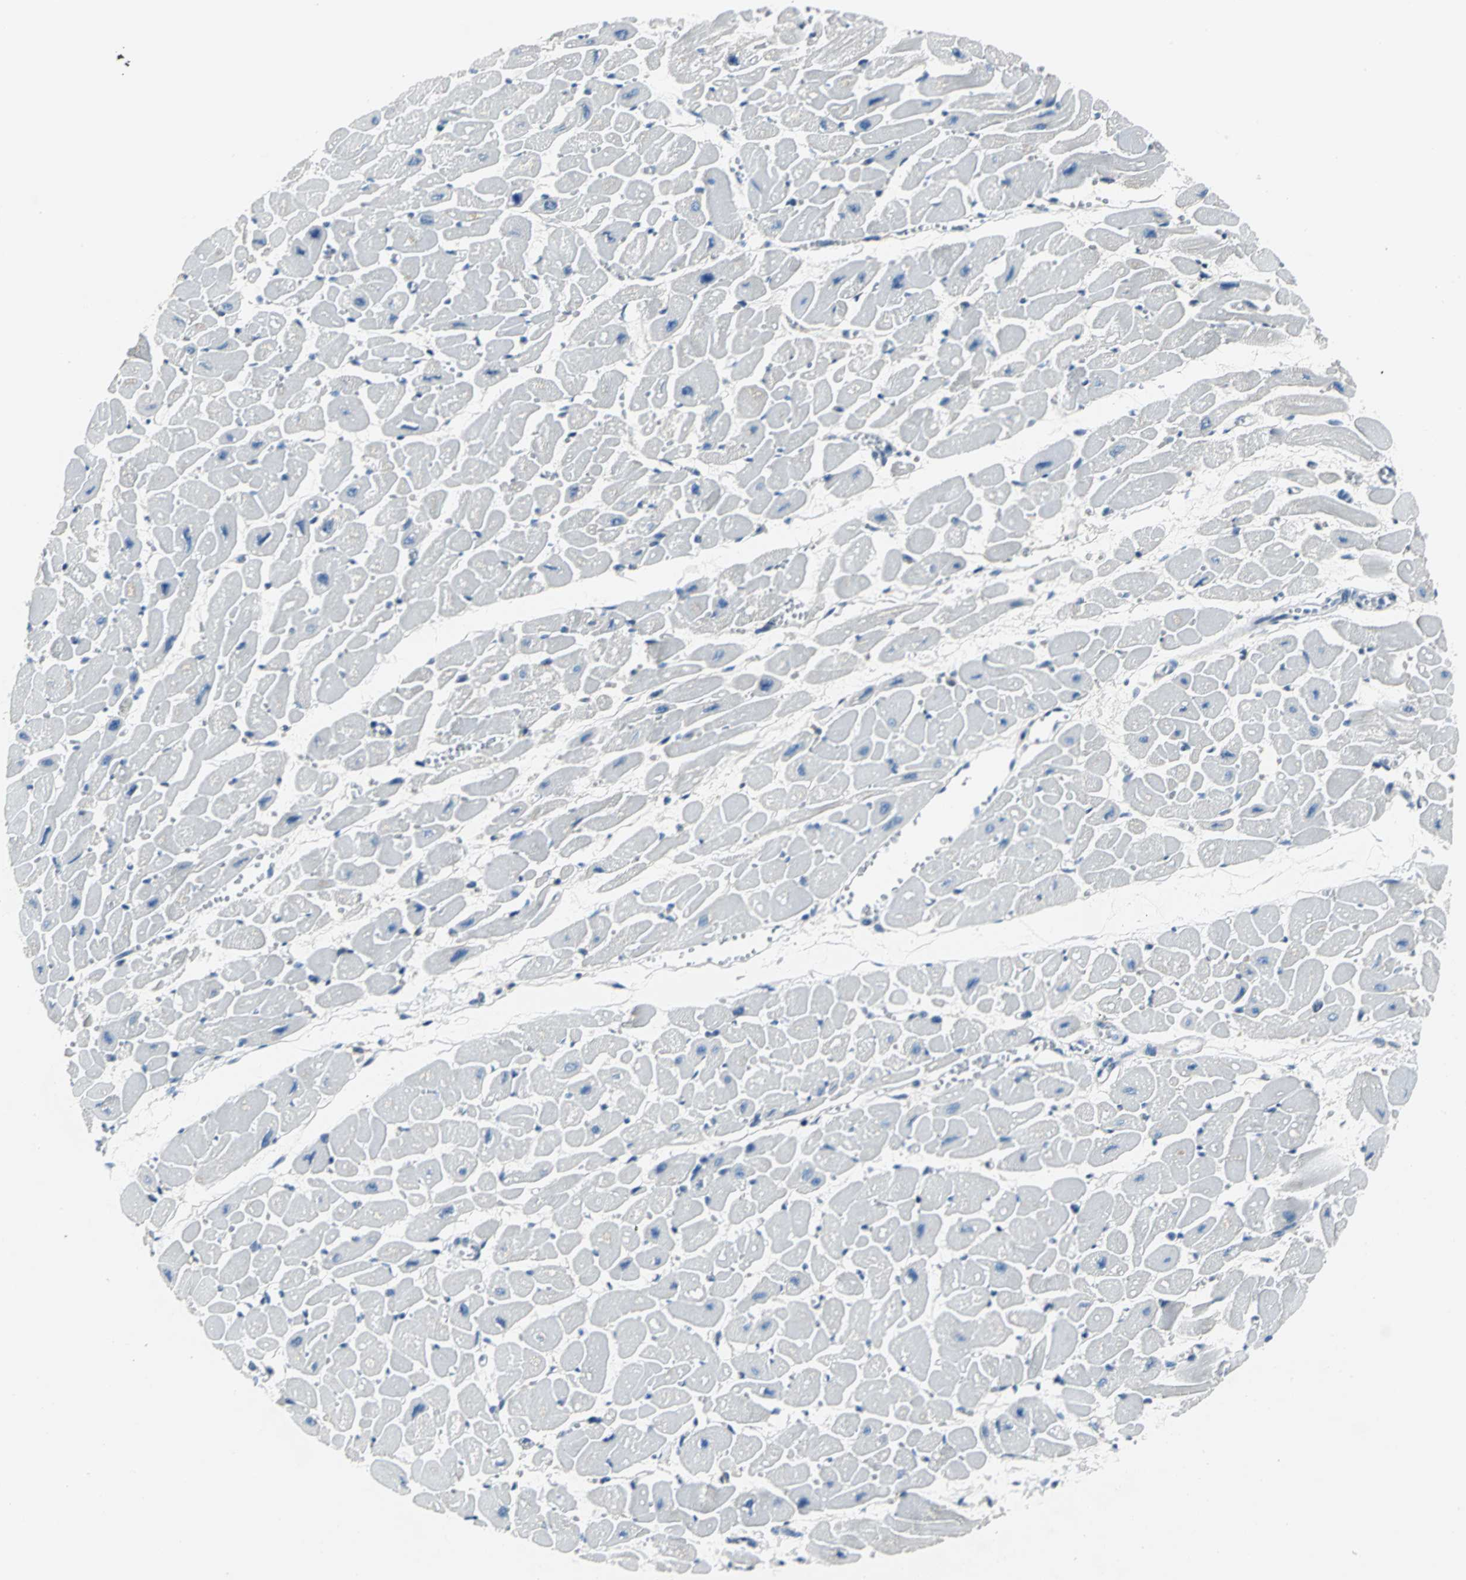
{"staining": {"intensity": "negative", "quantity": "none", "location": "none"}, "tissue": "heart muscle", "cell_type": "Cardiomyocytes", "image_type": "normal", "snomed": [{"axis": "morphology", "description": "Normal tissue, NOS"}, {"axis": "topography", "description": "Heart"}], "caption": "DAB (3,3'-diaminobenzidine) immunohistochemical staining of unremarkable human heart muscle exhibits no significant positivity in cardiomyocytes.", "gene": "ZNF415", "patient": {"sex": "female", "age": 54}}